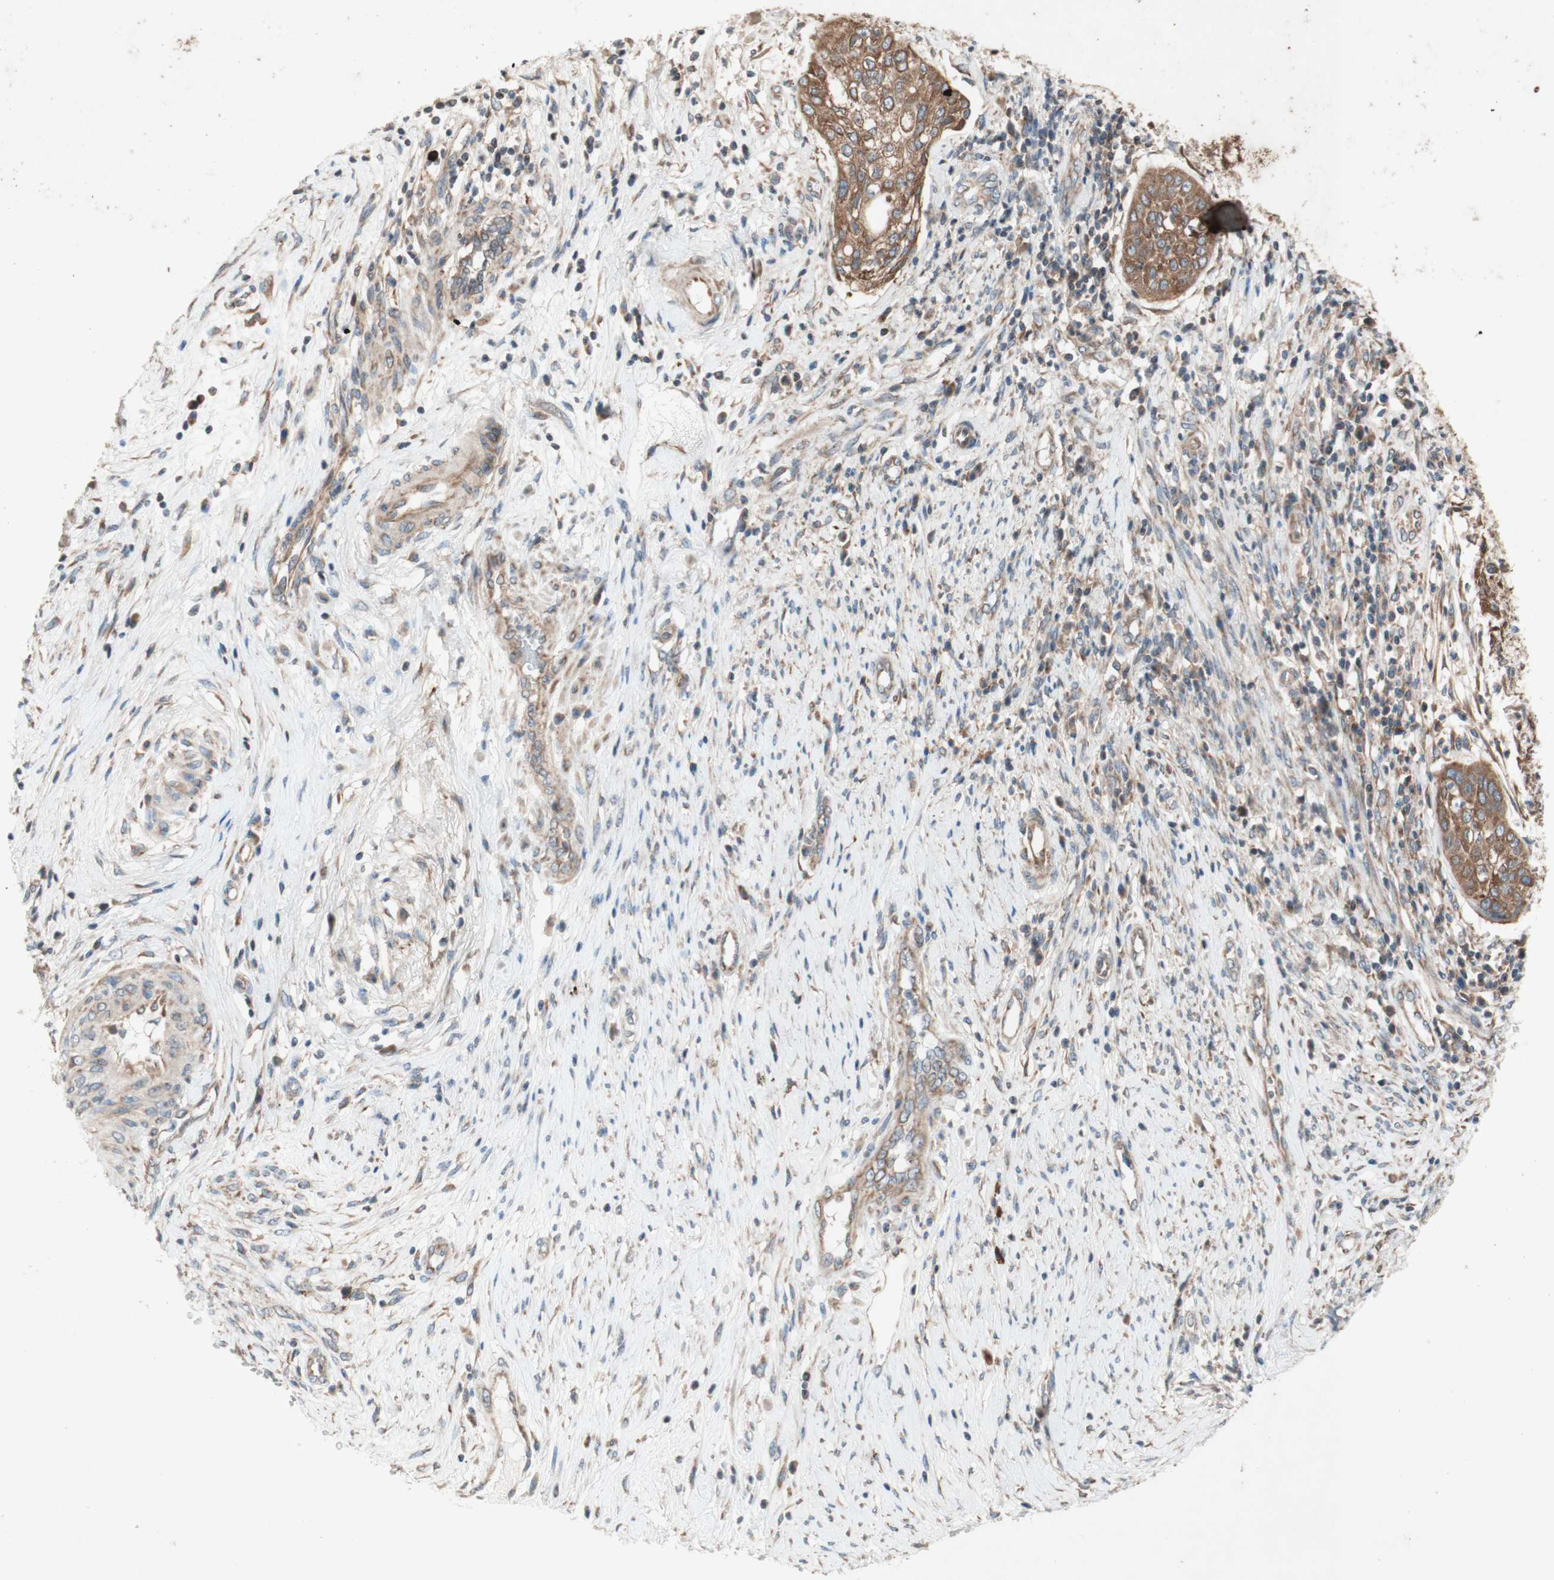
{"staining": {"intensity": "moderate", "quantity": ">75%", "location": "cytoplasmic/membranous"}, "tissue": "cervical cancer", "cell_type": "Tumor cells", "image_type": "cancer", "snomed": [{"axis": "morphology", "description": "Normal tissue, NOS"}, {"axis": "morphology", "description": "Squamous cell carcinoma, NOS"}, {"axis": "topography", "description": "Cervix"}], "caption": "This micrograph shows immunohistochemistry (IHC) staining of cervical squamous cell carcinoma, with medium moderate cytoplasmic/membranous positivity in about >75% of tumor cells.", "gene": "SOCS2", "patient": {"sex": "female", "age": 39}}